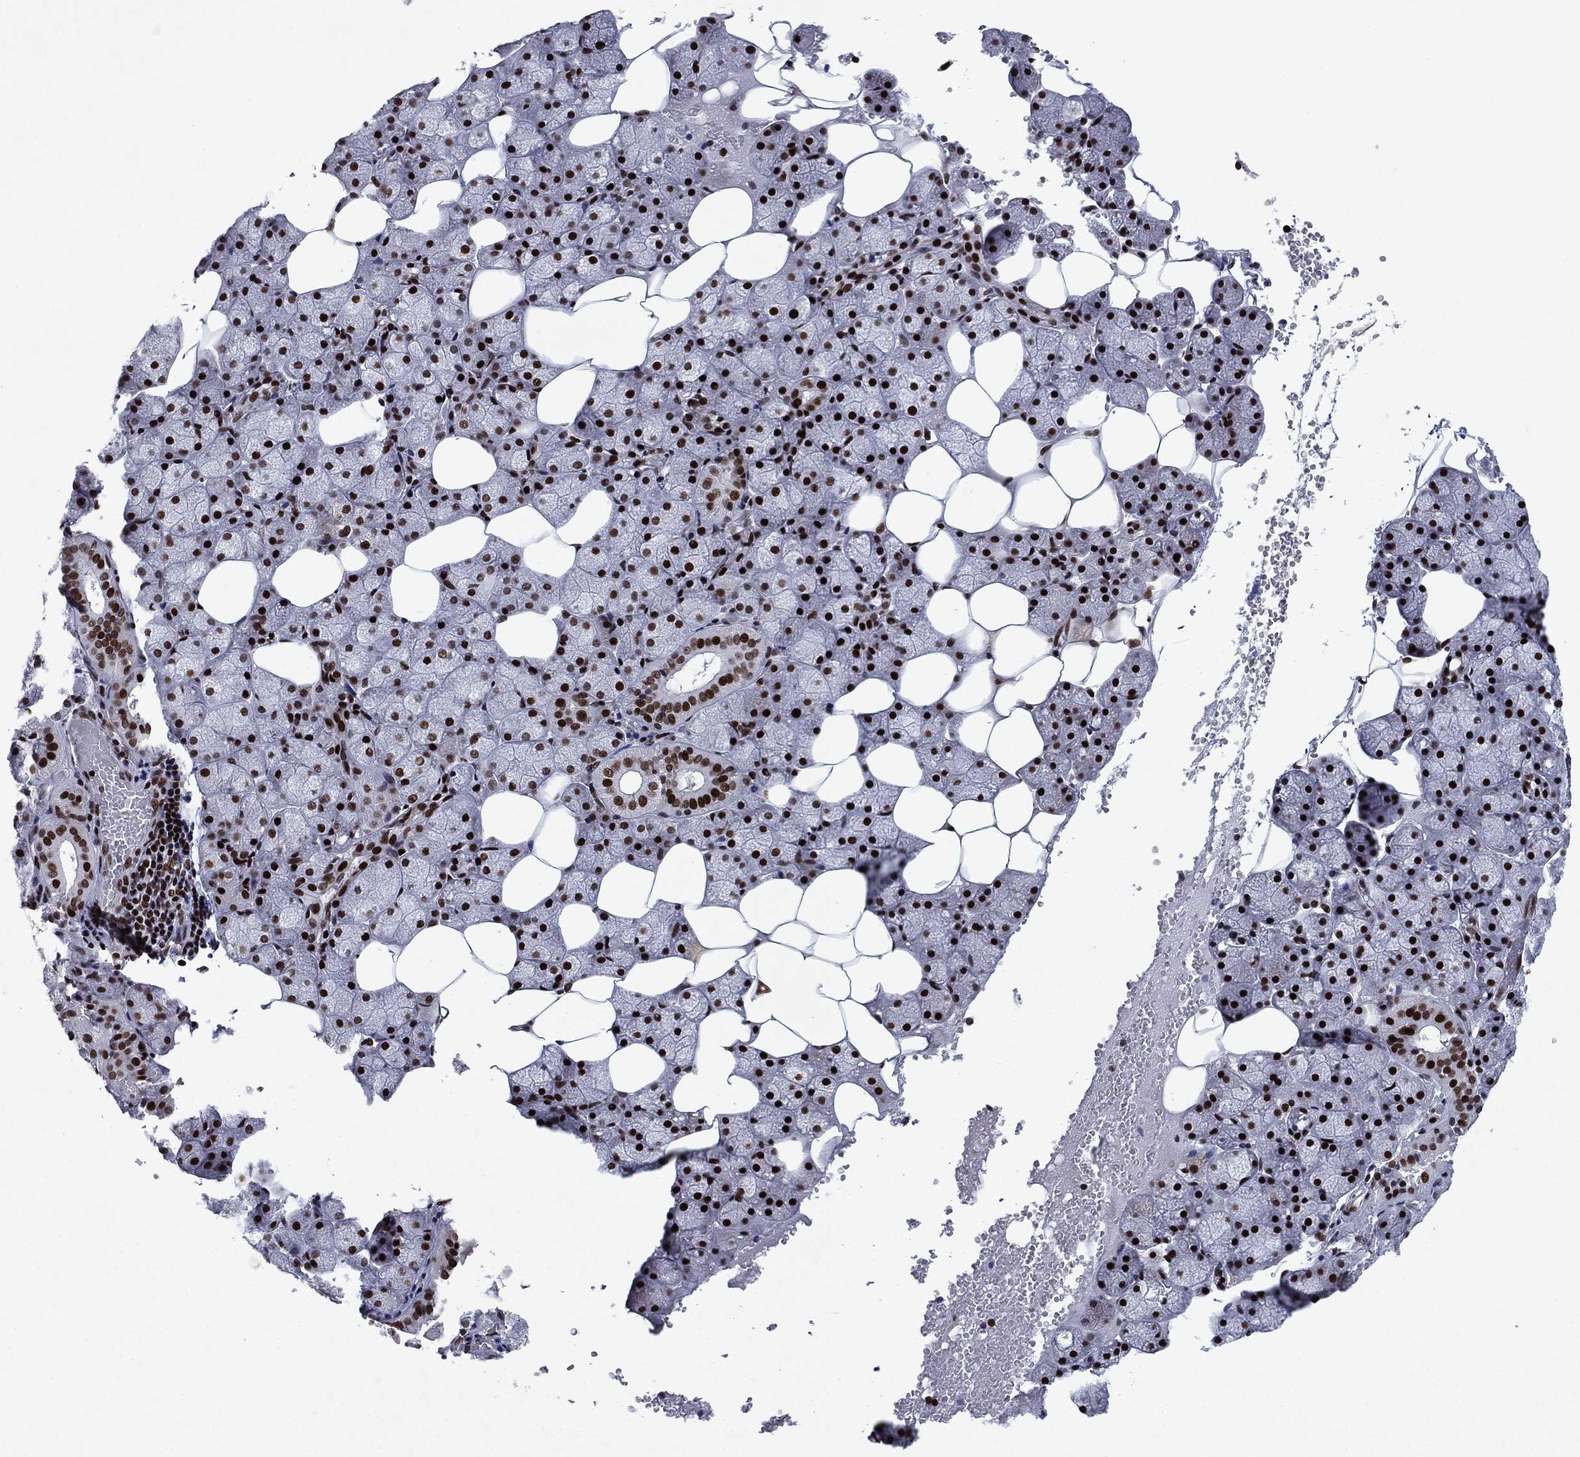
{"staining": {"intensity": "strong", "quantity": ">75%", "location": "nuclear"}, "tissue": "salivary gland", "cell_type": "Glandular cells", "image_type": "normal", "snomed": [{"axis": "morphology", "description": "Normal tissue, NOS"}, {"axis": "topography", "description": "Salivary gland"}], "caption": "Glandular cells reveal strong nuclear staining in about >75% of cells in normal salivary gland. The staining was performed using DAB, with brown indicating positive protein expression. Nuclei are stained blue with hematoxylin.", "gene": "RTF1", "patient": {"sex": "male", "age": 38}}